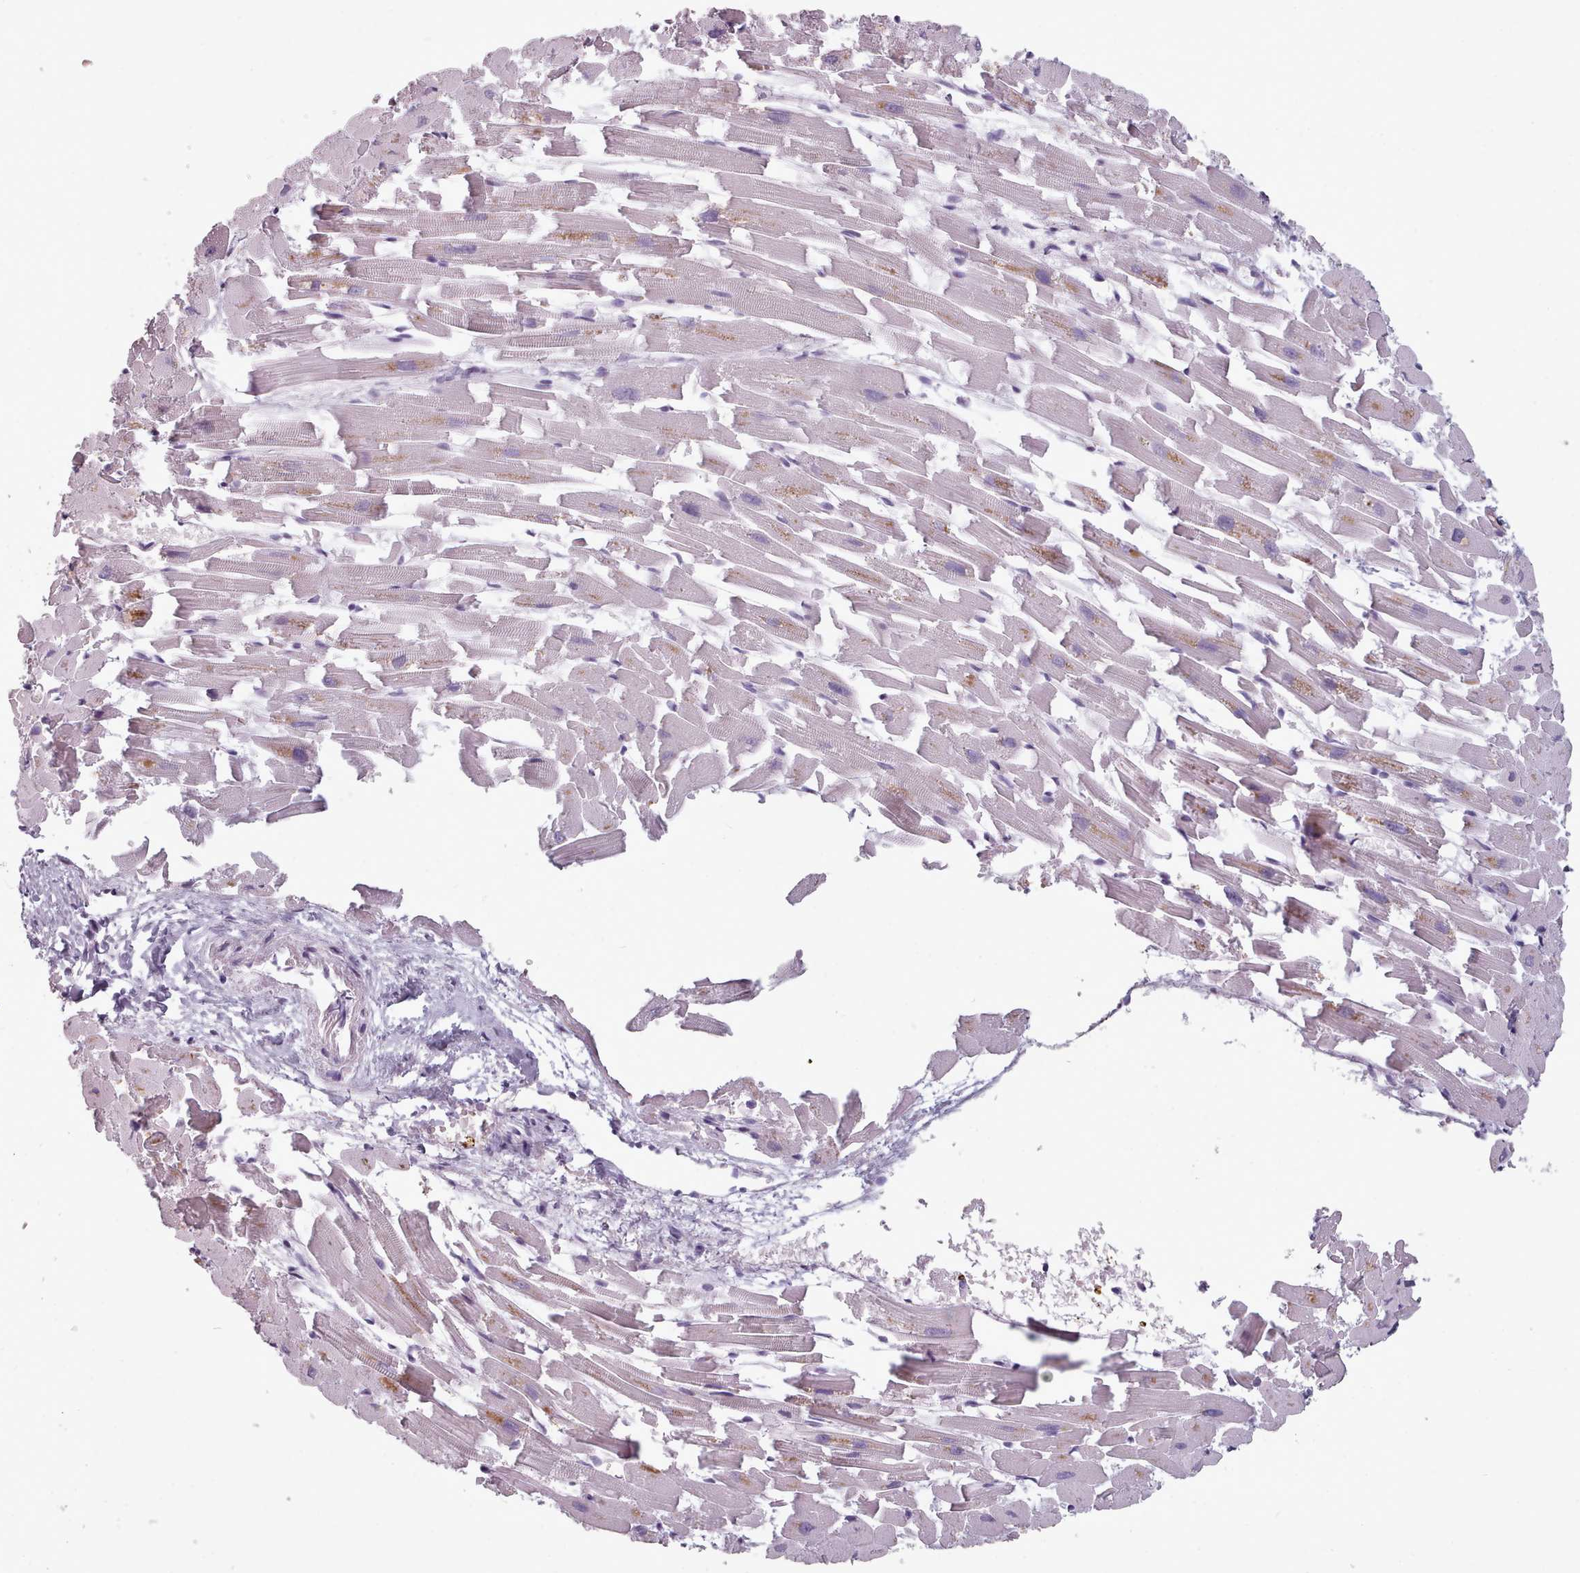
{"staining": {"intensity": "negative", "quantity": "none", "location": "none"}, "tissue": "heart muscle", "cell_type": "Cardiomyocytes", "image_type": "normal", "snomed": [{"axis": "morphology", "description": "Normal tissue, NOS"}, {"axis": "topography", "description": "Heart"}], "caption": "Cardiomyocytes show no significant positivity in benign heart muscle.", "gene": "PBX4", "patient": {"sex": "female", "age": 64}}